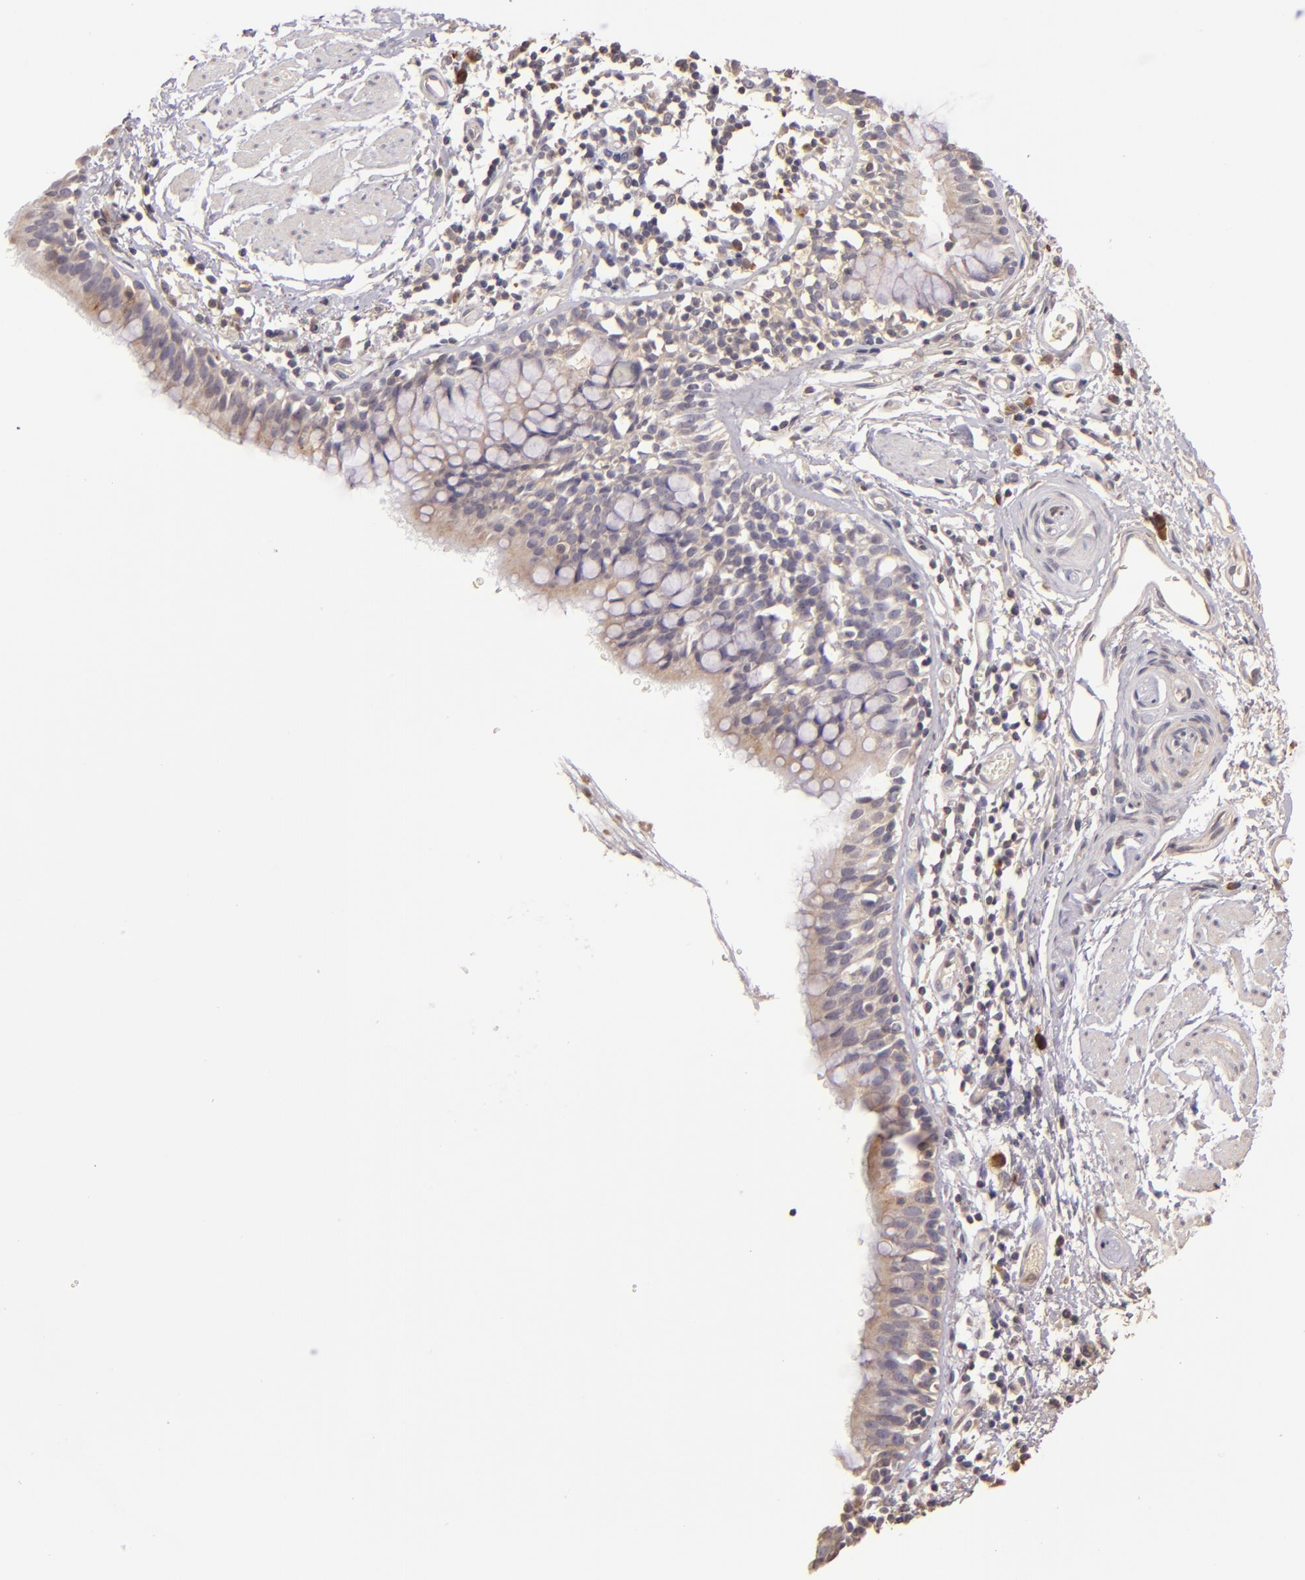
{"staining": {"intensity": "weak", "quantity": ">75%", "location": "cytoplasmic/membranous"}, "tissue": "bronchus", "cell_type": "Respiratory epithelial cells", "image_type": "normal", "snomed": [{"axis": "morphology", "description": "Normal tissue, NOS"}, {"axis": "topography", "description": "Lymph node of abdomen"}, {"axis": "topography", "description": "Lymph node of pelvis"}], "caption": "Bronchus stained with immunohistochemistry demonstrates weak cytoplasmic/membranous staining in approximately >75% of respiratory epithelial cells.", "gene": "ABL1", "patient": {"sex": "female", "age": 65}}